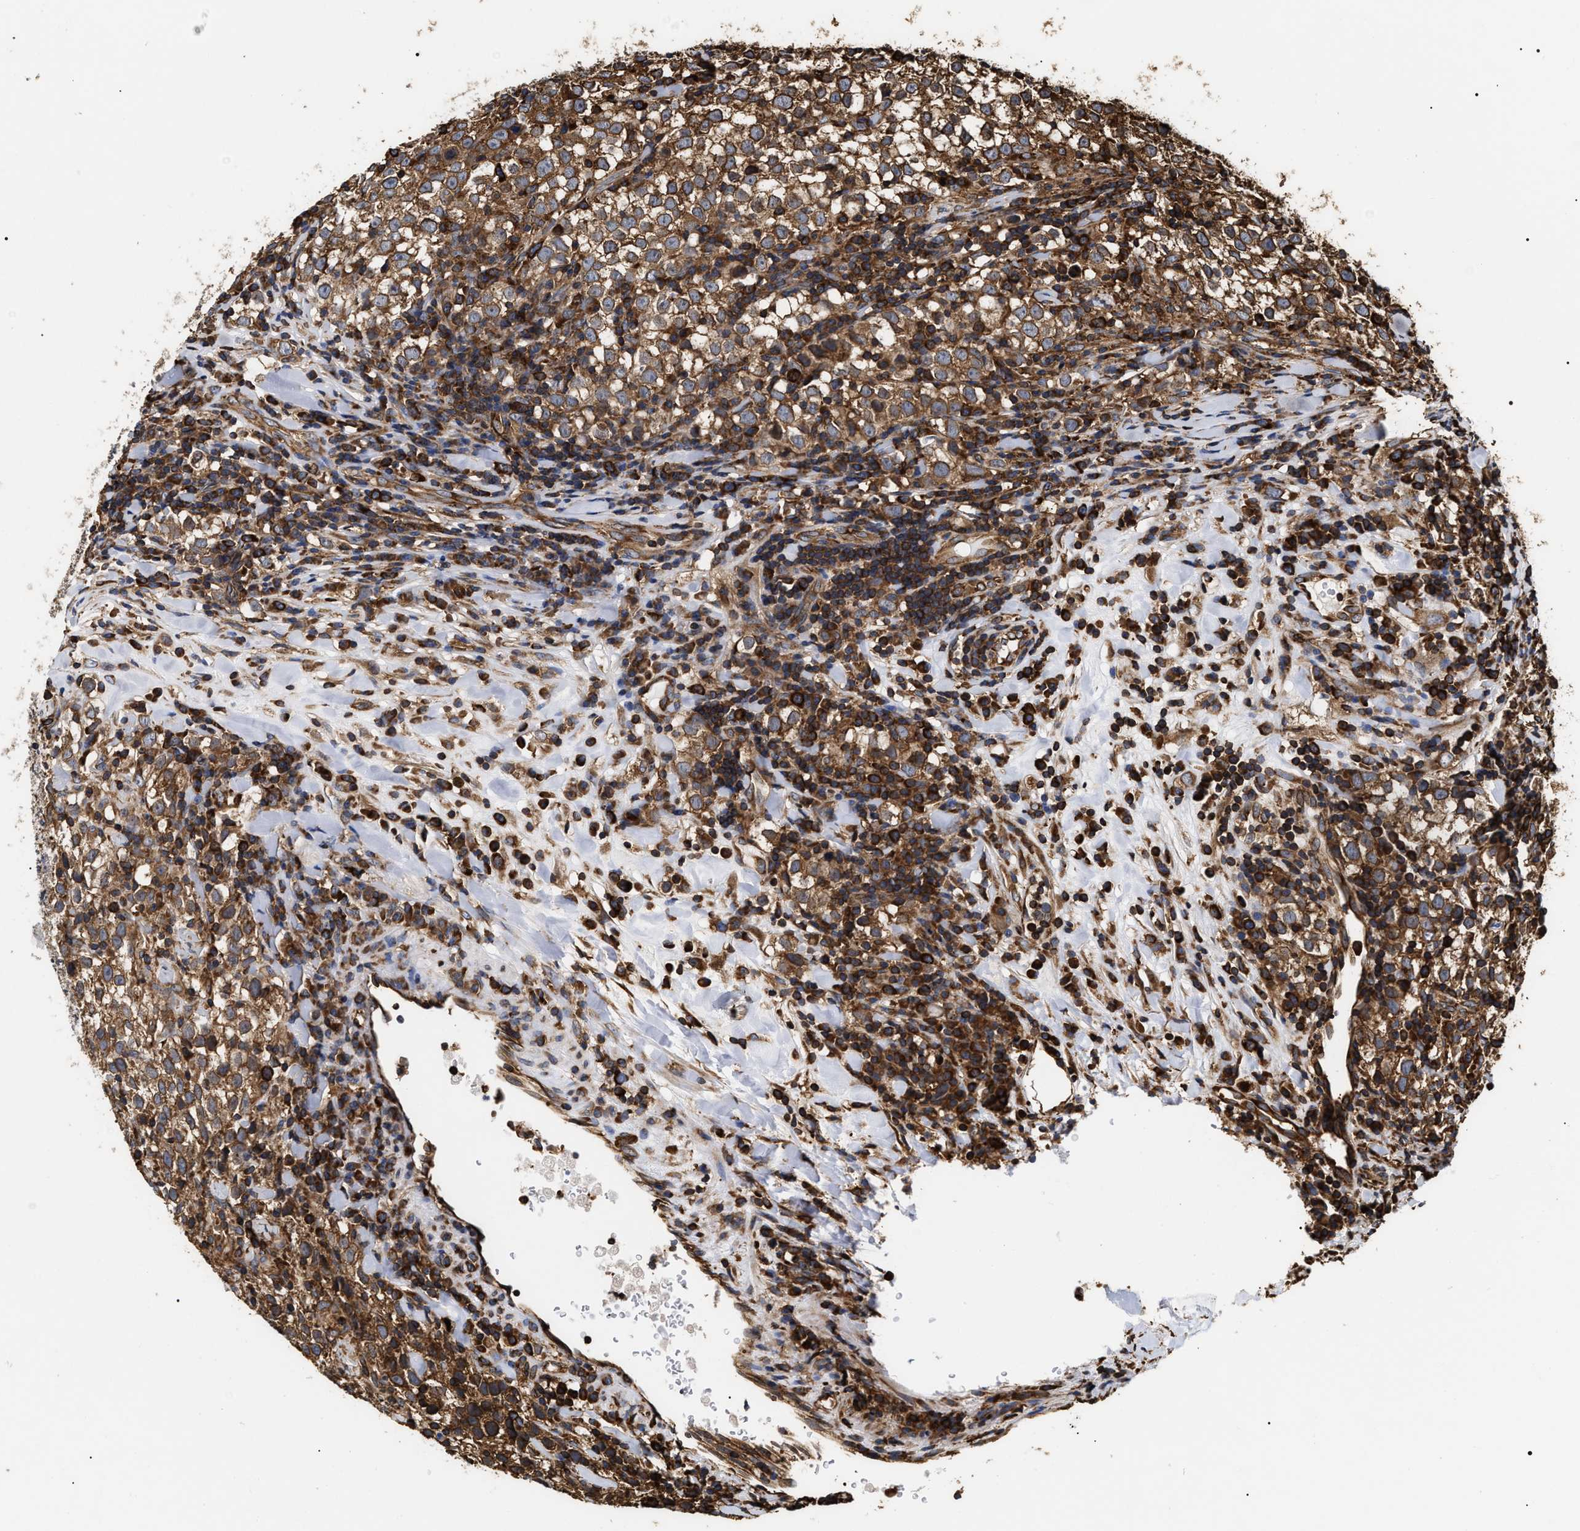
{"staining": {"intensity": "moderate", "quantity": ">75%", "location": "cytoplasmic/membranous"}, "tissue": "testis cancer", "cell_type": "Tumor cells", "image_type": "cancer", "snomed": [{"axis": "morphology", "description": "Seminoma, NOS"}, {"axis": "morphology", "description": "Carcinoma, Embryonal, NOS"}, {"axis": "topography", "description": "Testis"}], "caption": "Immunohistochemistry (DAB) staining of human testis cancer (seminoma) demonstrates moderate cytoplasmic/membranous protein staining in approximately >75% of tumor cells.", "gene": "SERBP1", "patient": {"sex": "male", "age": 36}}